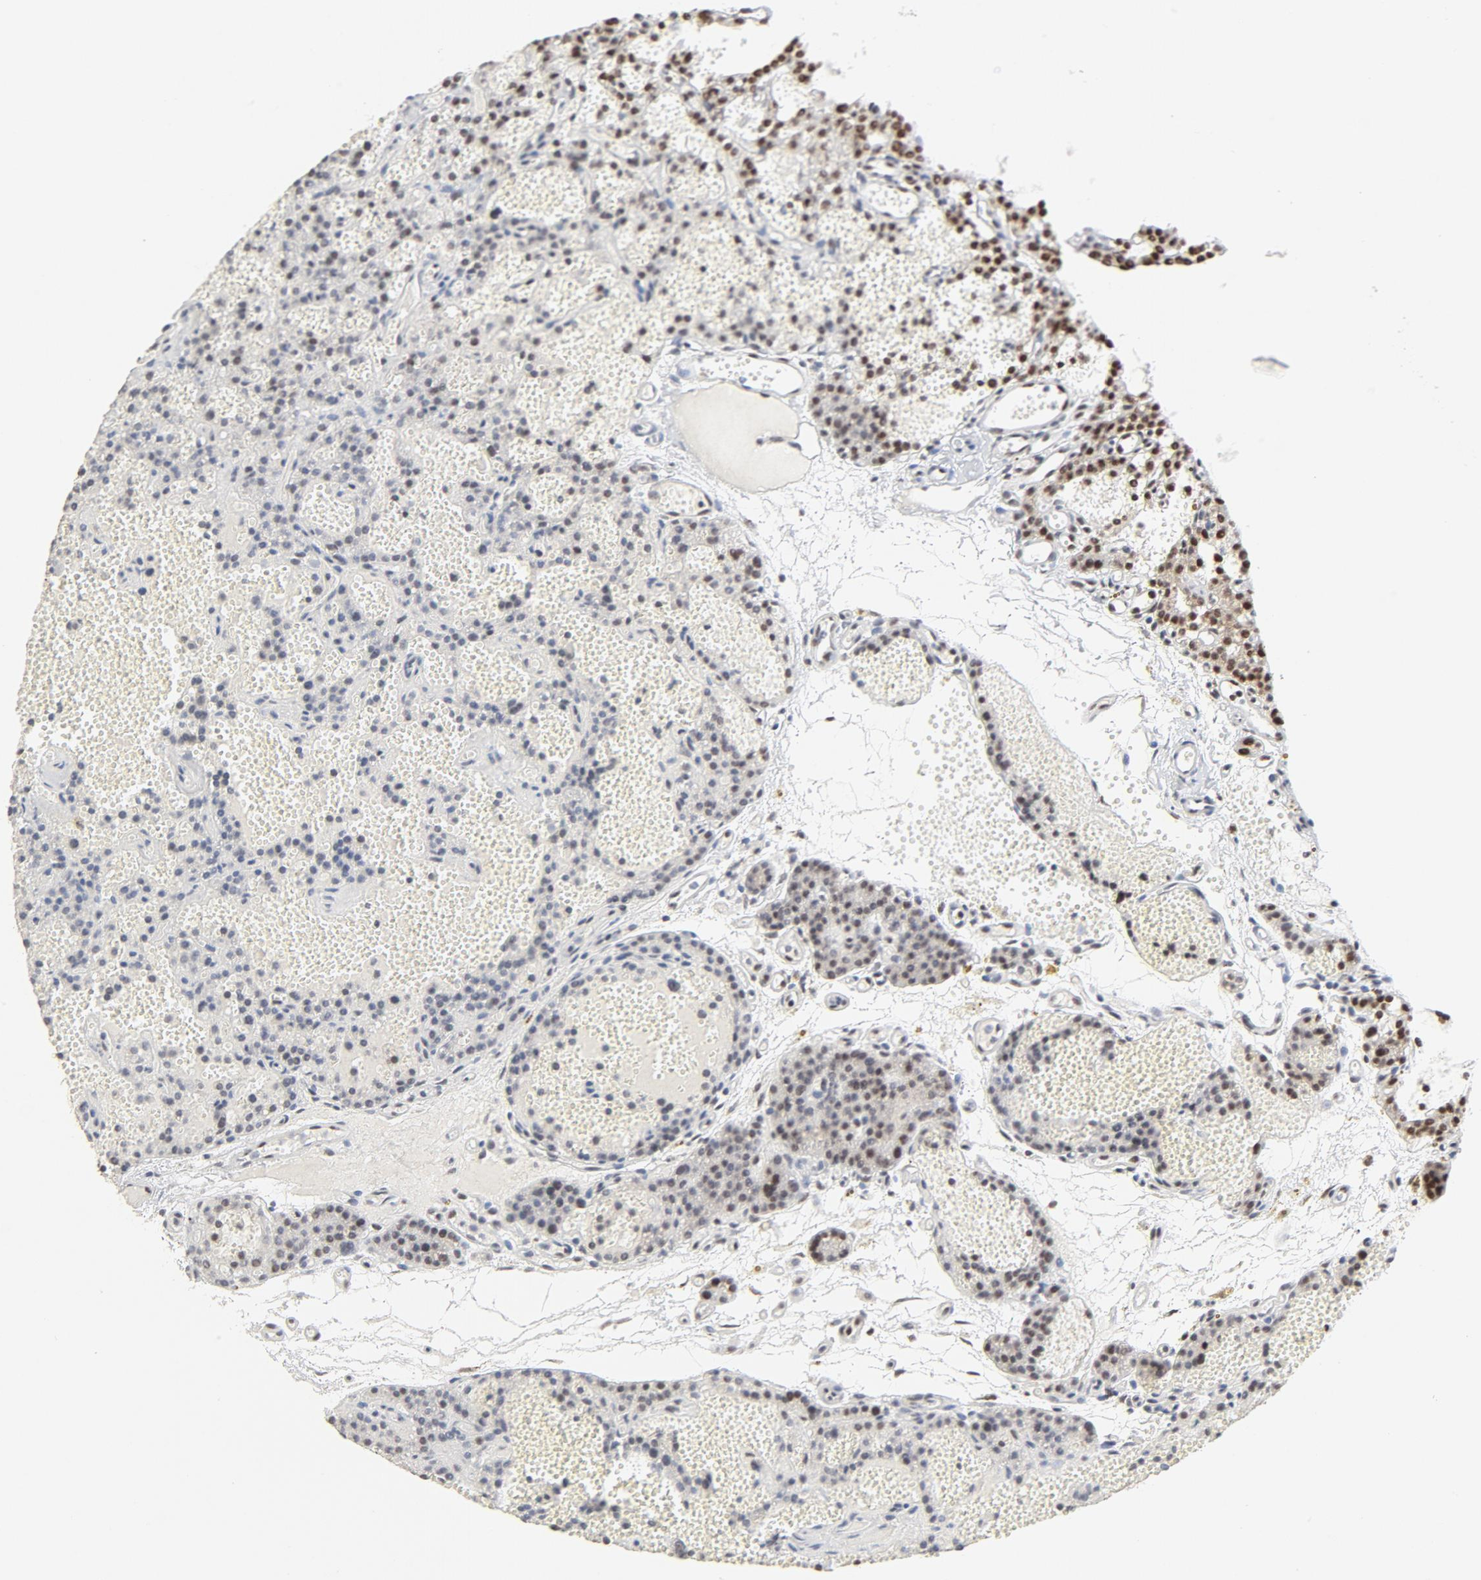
{"staining": {"intensity": "moderate", "quantity": "25%-75%", "location": "nuclear"}, "tissue": "parathyroid gland", "cell_type": "Glandular cells", "image_type": "normal", "snomed": [{"axis": "morphology", "description": "Normal tissue, NOS"}, {"axis": "topography", "description": "Parathyroid gland"}], "caption": "The image displays immunohistochemical staining of benign parathyroid gland. There is moderate nuclear expression is identified in about 25%-75% of glandular cells.", "gene": "GTF2H1", "patient": {"sex": "male", "age": 25}}